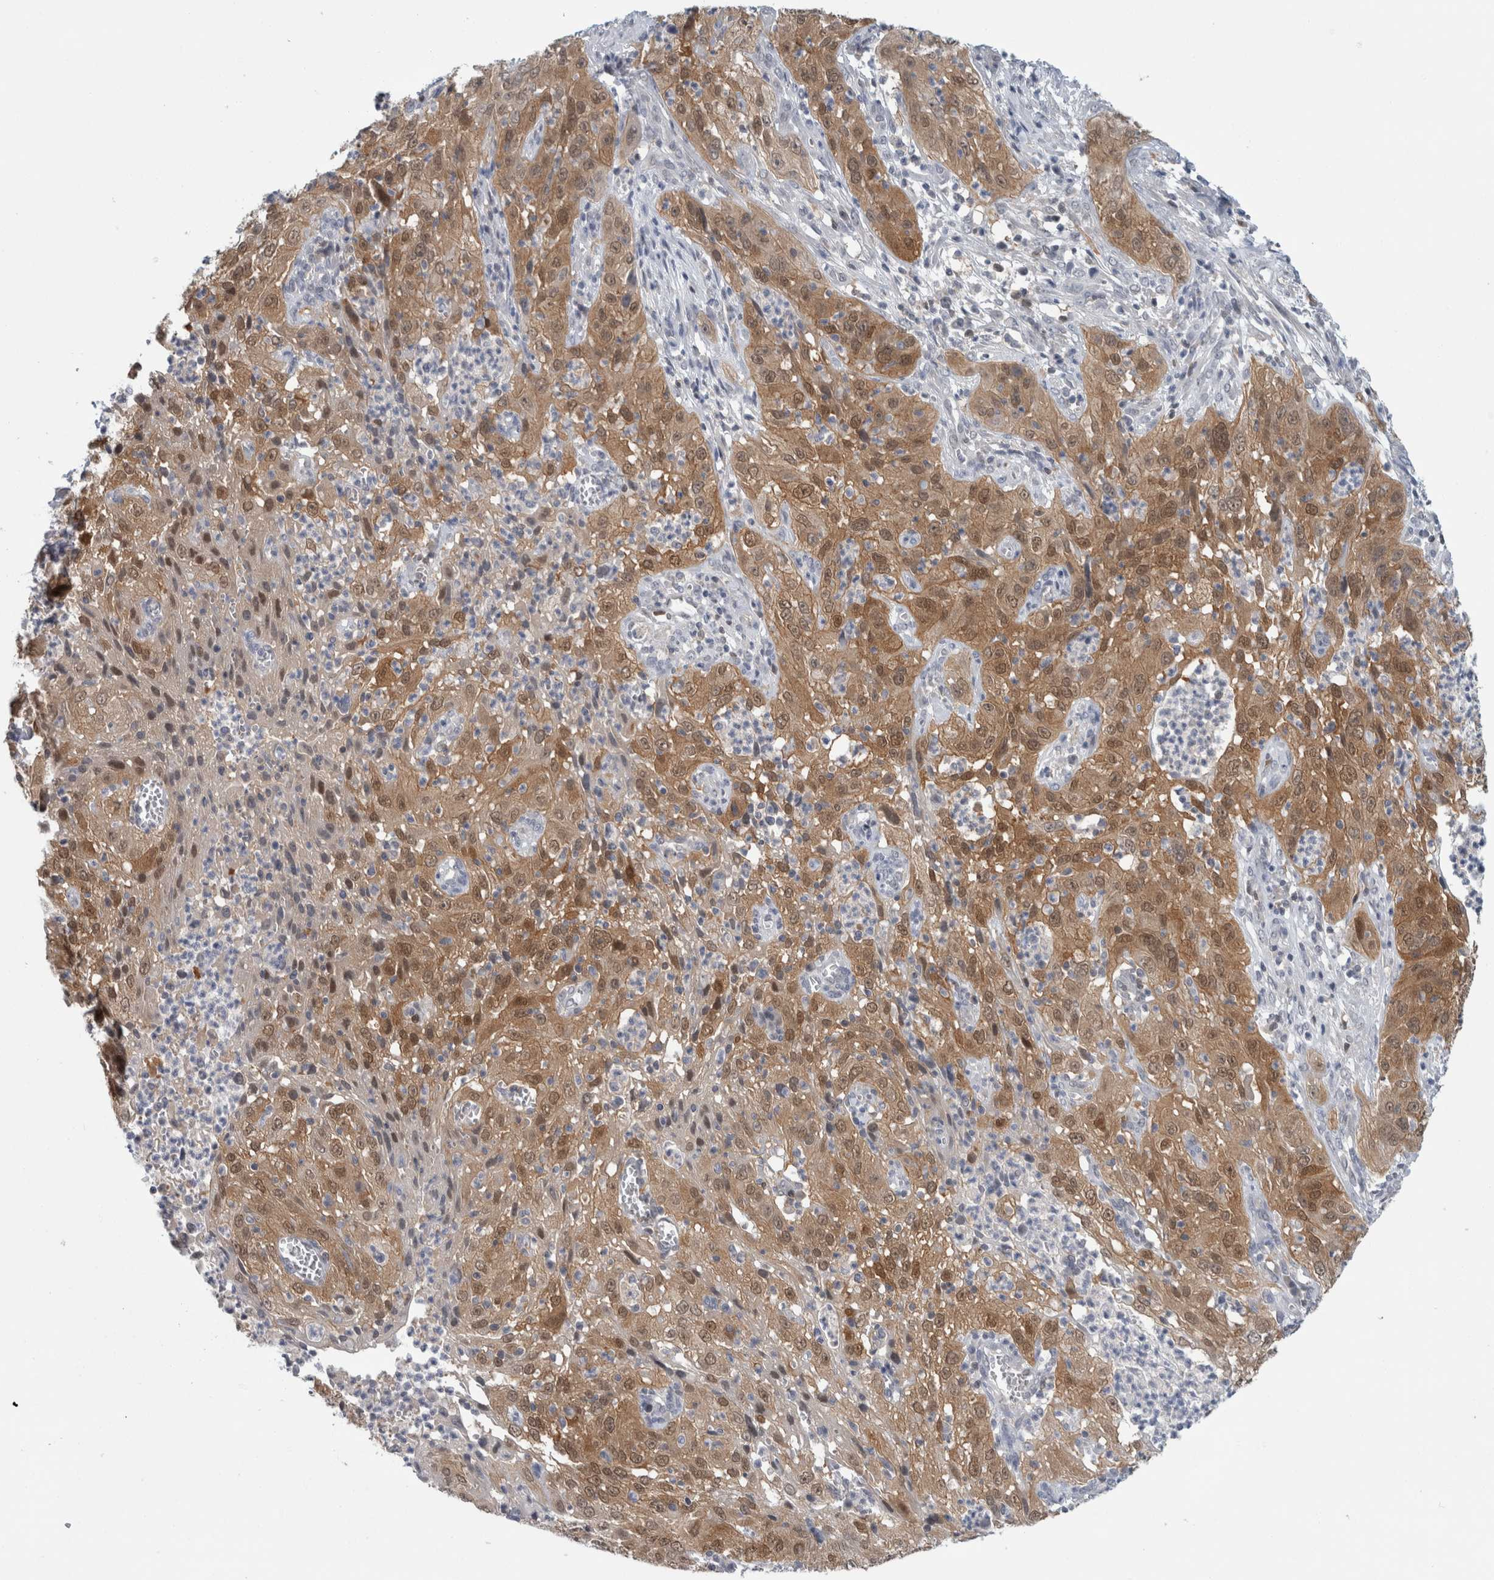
{"staining": {"intensity": "moderate", "quantity": ">75%", "location": "cytoplasmic/membranous,nuclear"}, "tissue": "cervical cancer", "cell_type": "Tumor cells", "image_type": "cancer", "snomed": [{"axis": "morphology", "description": "Squamous cell carcinoma, NOS"}, {"axis": "topography", "description": "Cervix"}], "caption": "Cervical cancer stained with a brown dye demonstrates moderate cytoplasmic/membranous and nuclear positive expression in about >75% of tumor cells.", "gene": "CASP6", "patient": {"sex": "female", "age": 32}}